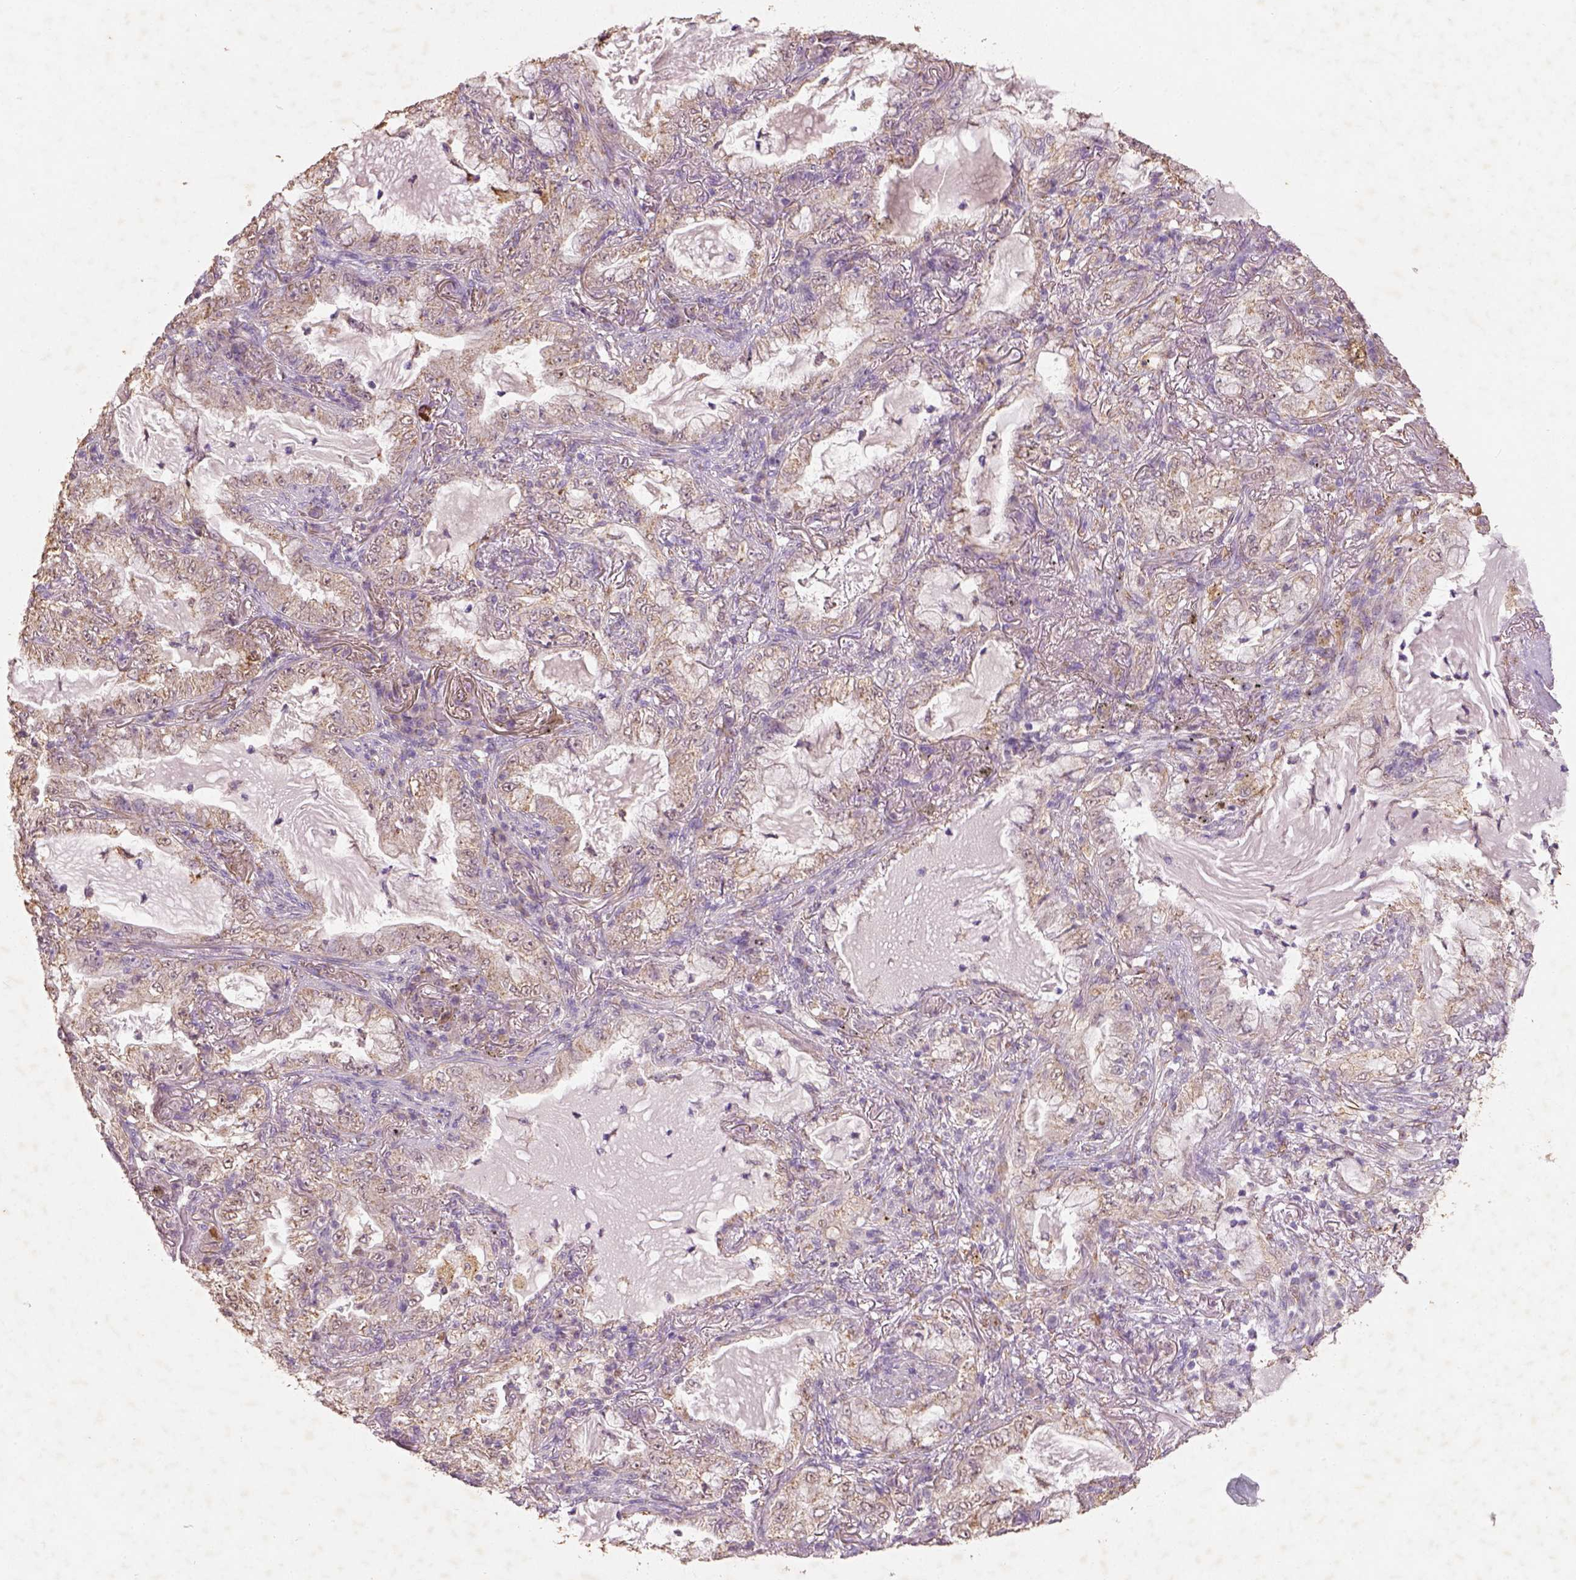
{"staining": {"intensity": "weak", "quantity": ">75%", "location": "cytoplasmic/membranous"}, "tissue": "lung cancer", "cell_type": "Tumor cells", "image_type": "cancer", "snomed": [{"axis": "morphology", "description": "Adenocarcinoma, NOS"}, {"axis": "topography", "description": "Lung"}], "caption": "Adenocarcinoma (lung) was stained to show a protein in brown. There is low levels of weak cytoplasmic/membranous positivity in approximately >75% of tumor cells.", "gene": "AP2B1", "patient": {"sex": "female", "age": 73}}